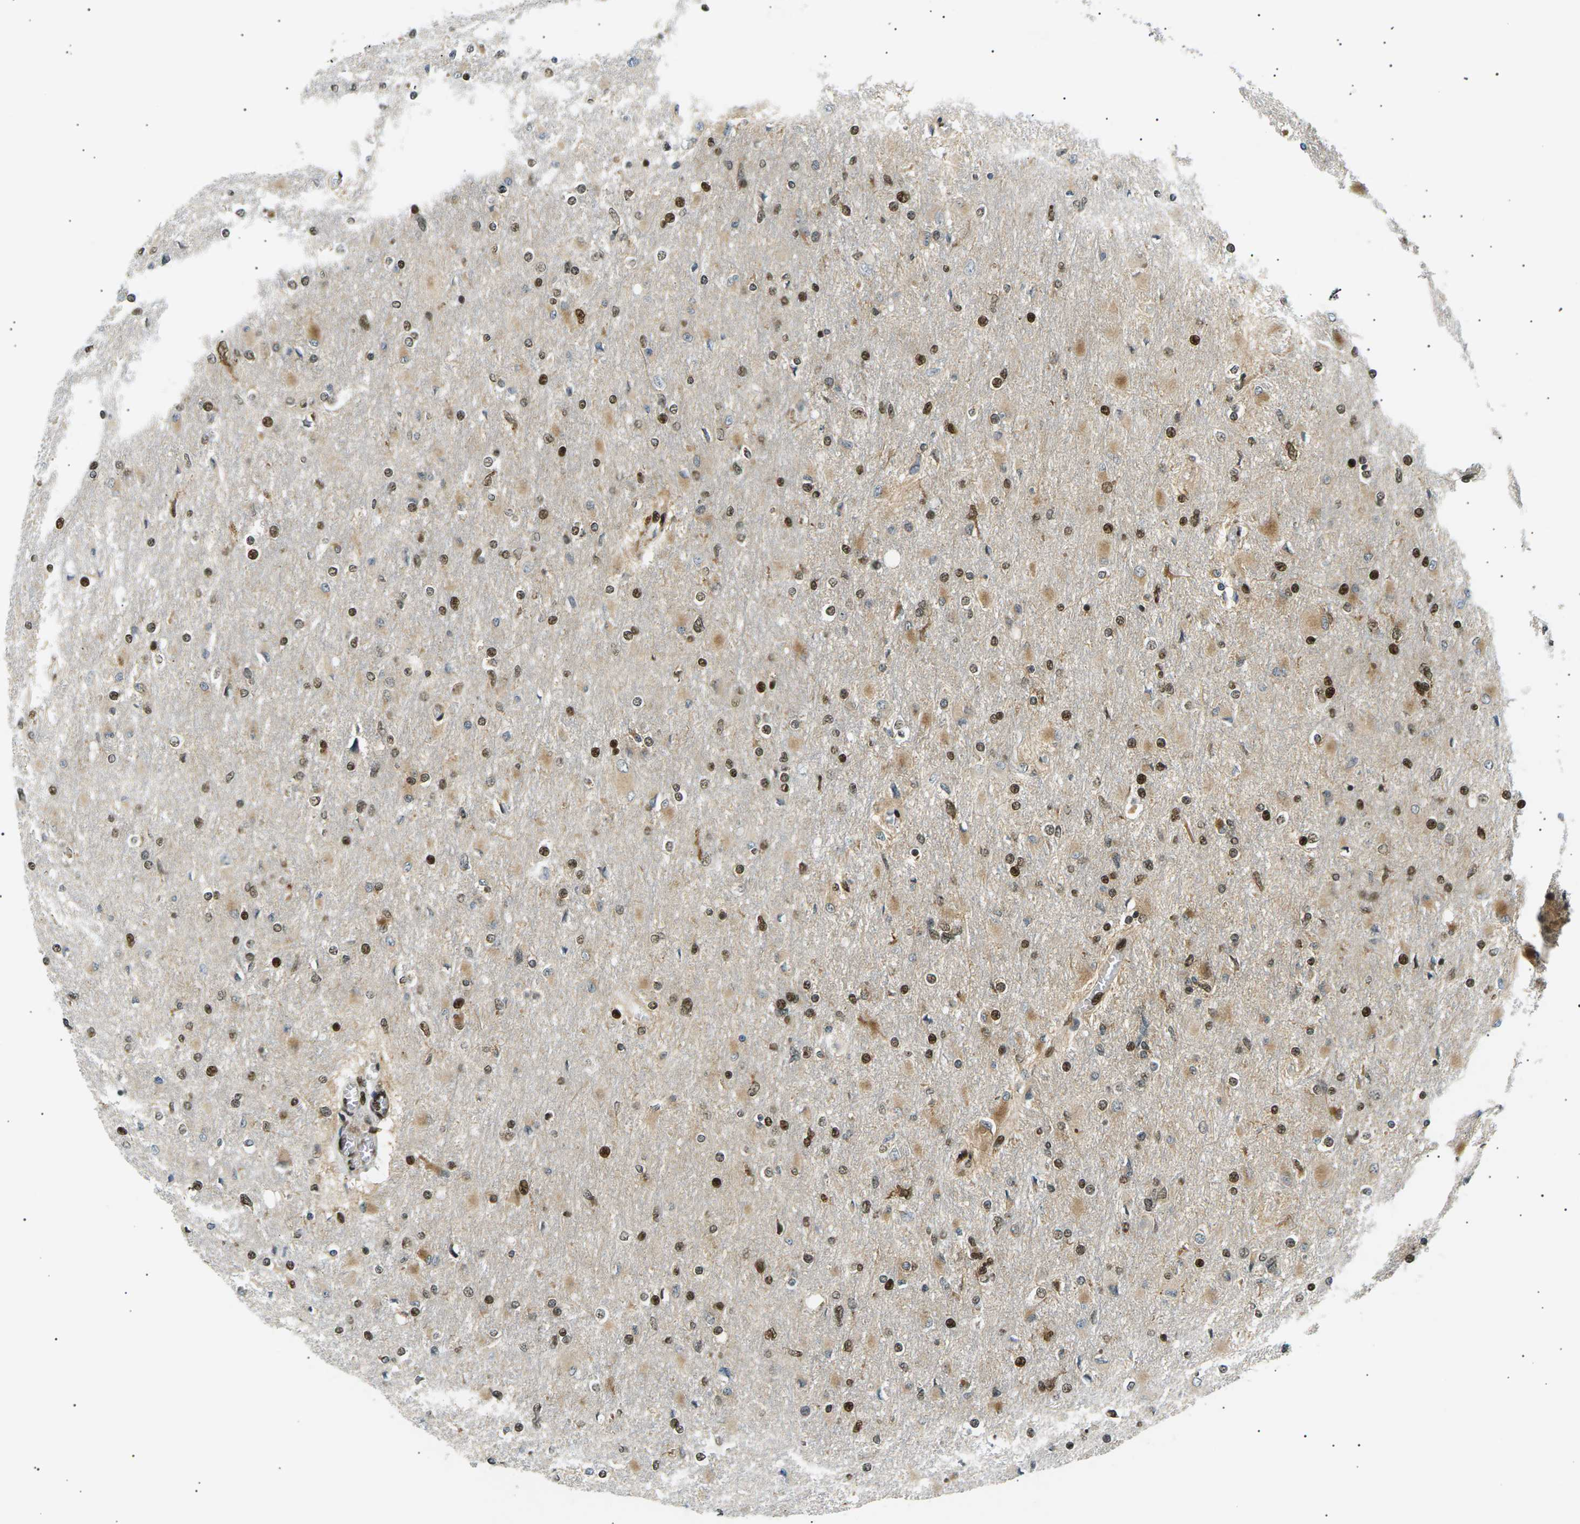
{"staining": {"intensity": "strong", "quantity": "25%-75%", "location": "cytoplasmic/membranous,nuclear"}, "tissue": "glioma", "cell_type": "Tumor cells", "image_type": "cancer", "snomed": [{"axis": "morphology", "description": "Glioma, malignant, High grade"}, {"axis": "topography", "description": "Cerebral cortex"}], "caption": "Glioma stained with a protein marker shows strong staining in tumor cells.", "gene": "RPA2", "patient": {"sex": "female", "age": 36}}